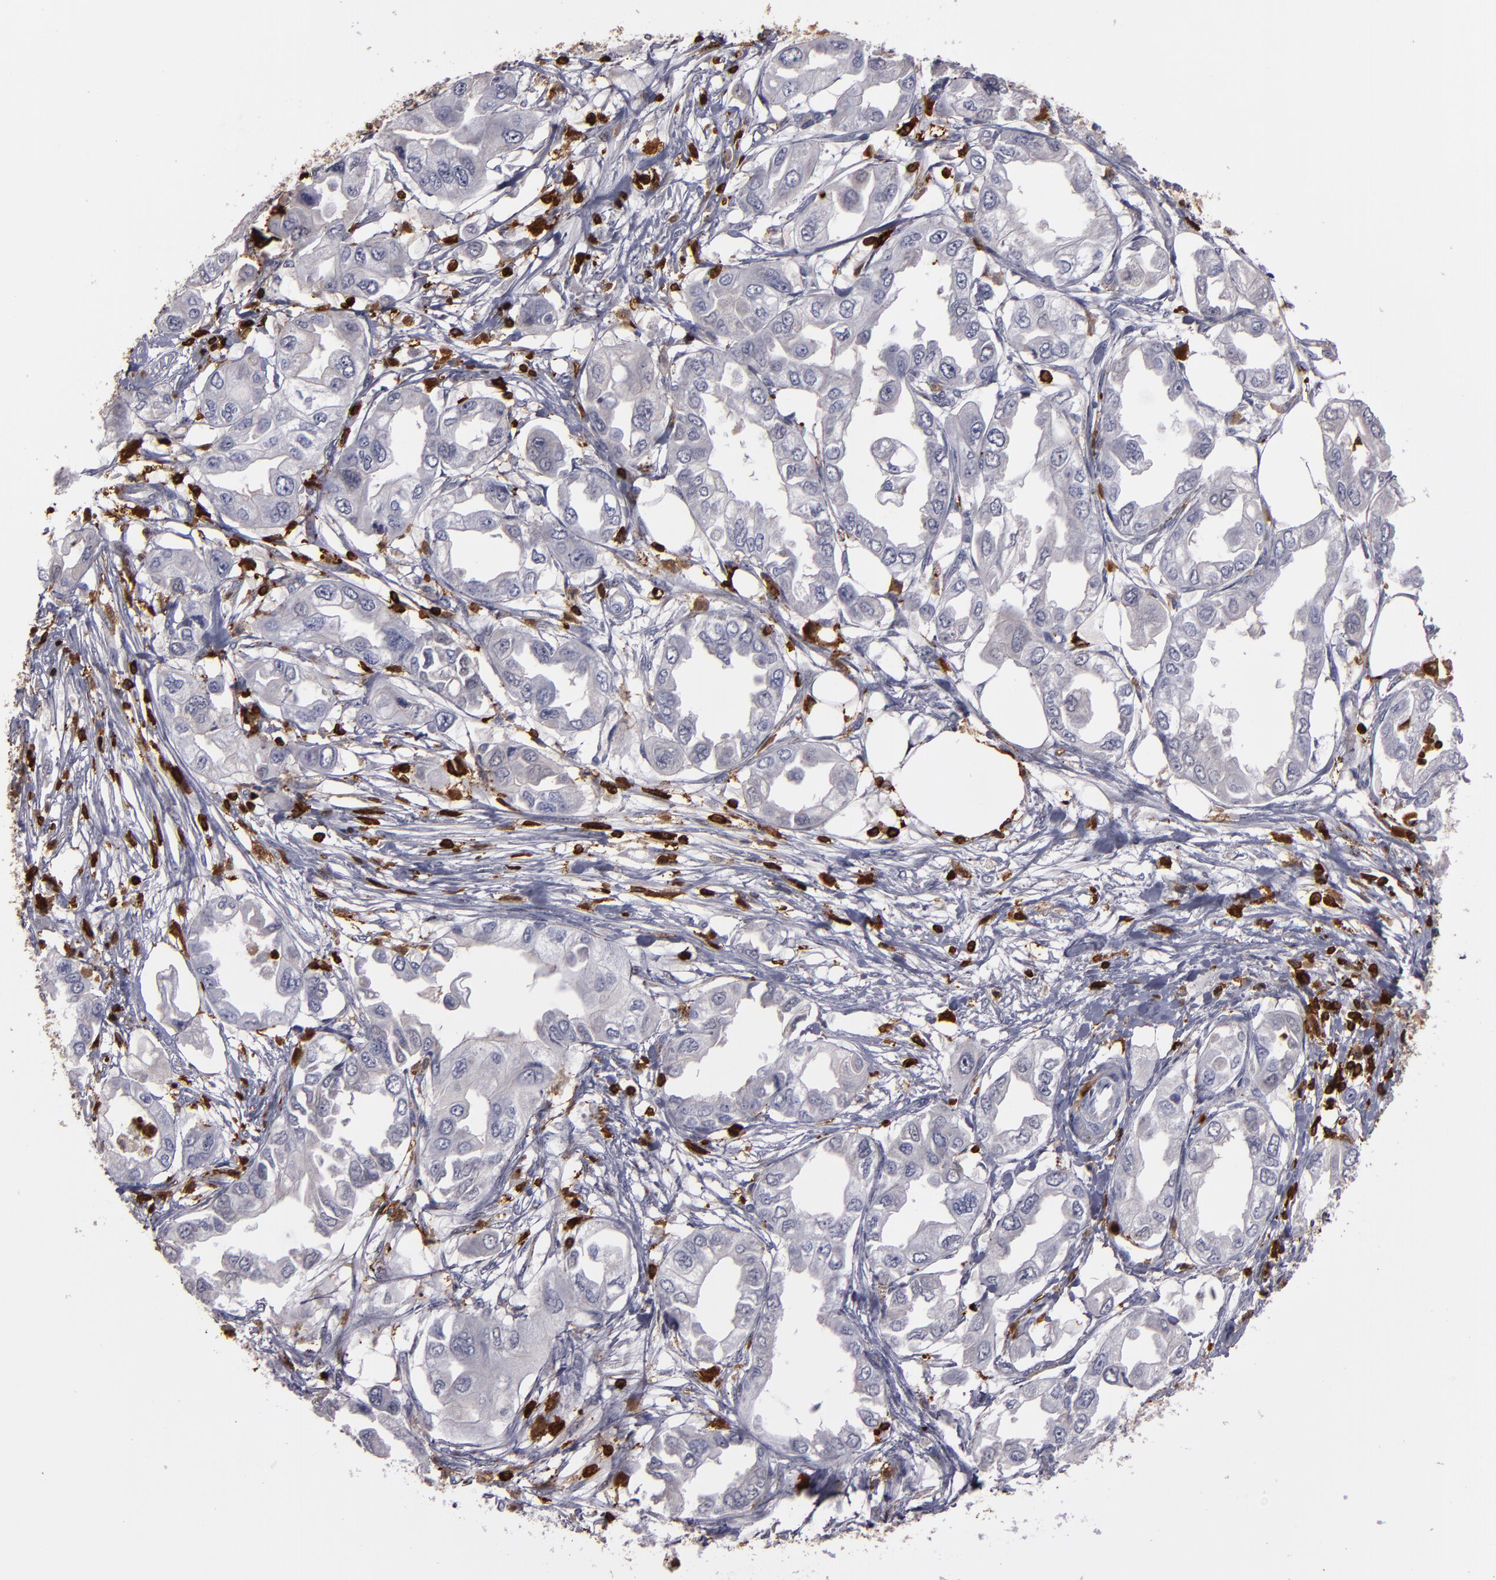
{"staining": {"intensity": "negative", "quantity": "none", "location": "none"}, "tissue": "endometrial cancer", "cell_type": "Tumor cells", "image_type": "cancer", "snomed": [{"axis": "morphology", "description": "Adenocarcinoma, NOS"}, {"axis": "topography", "description": "Endometrium"}], "caption": "Tumor cells are negative for brown protein staining in endometrial cancer. (Immunohistochemistry (ihc), brightfield microscopy, high magnification).", "gene": "WAS", "patient": {"sex": "female", "age": 67}}